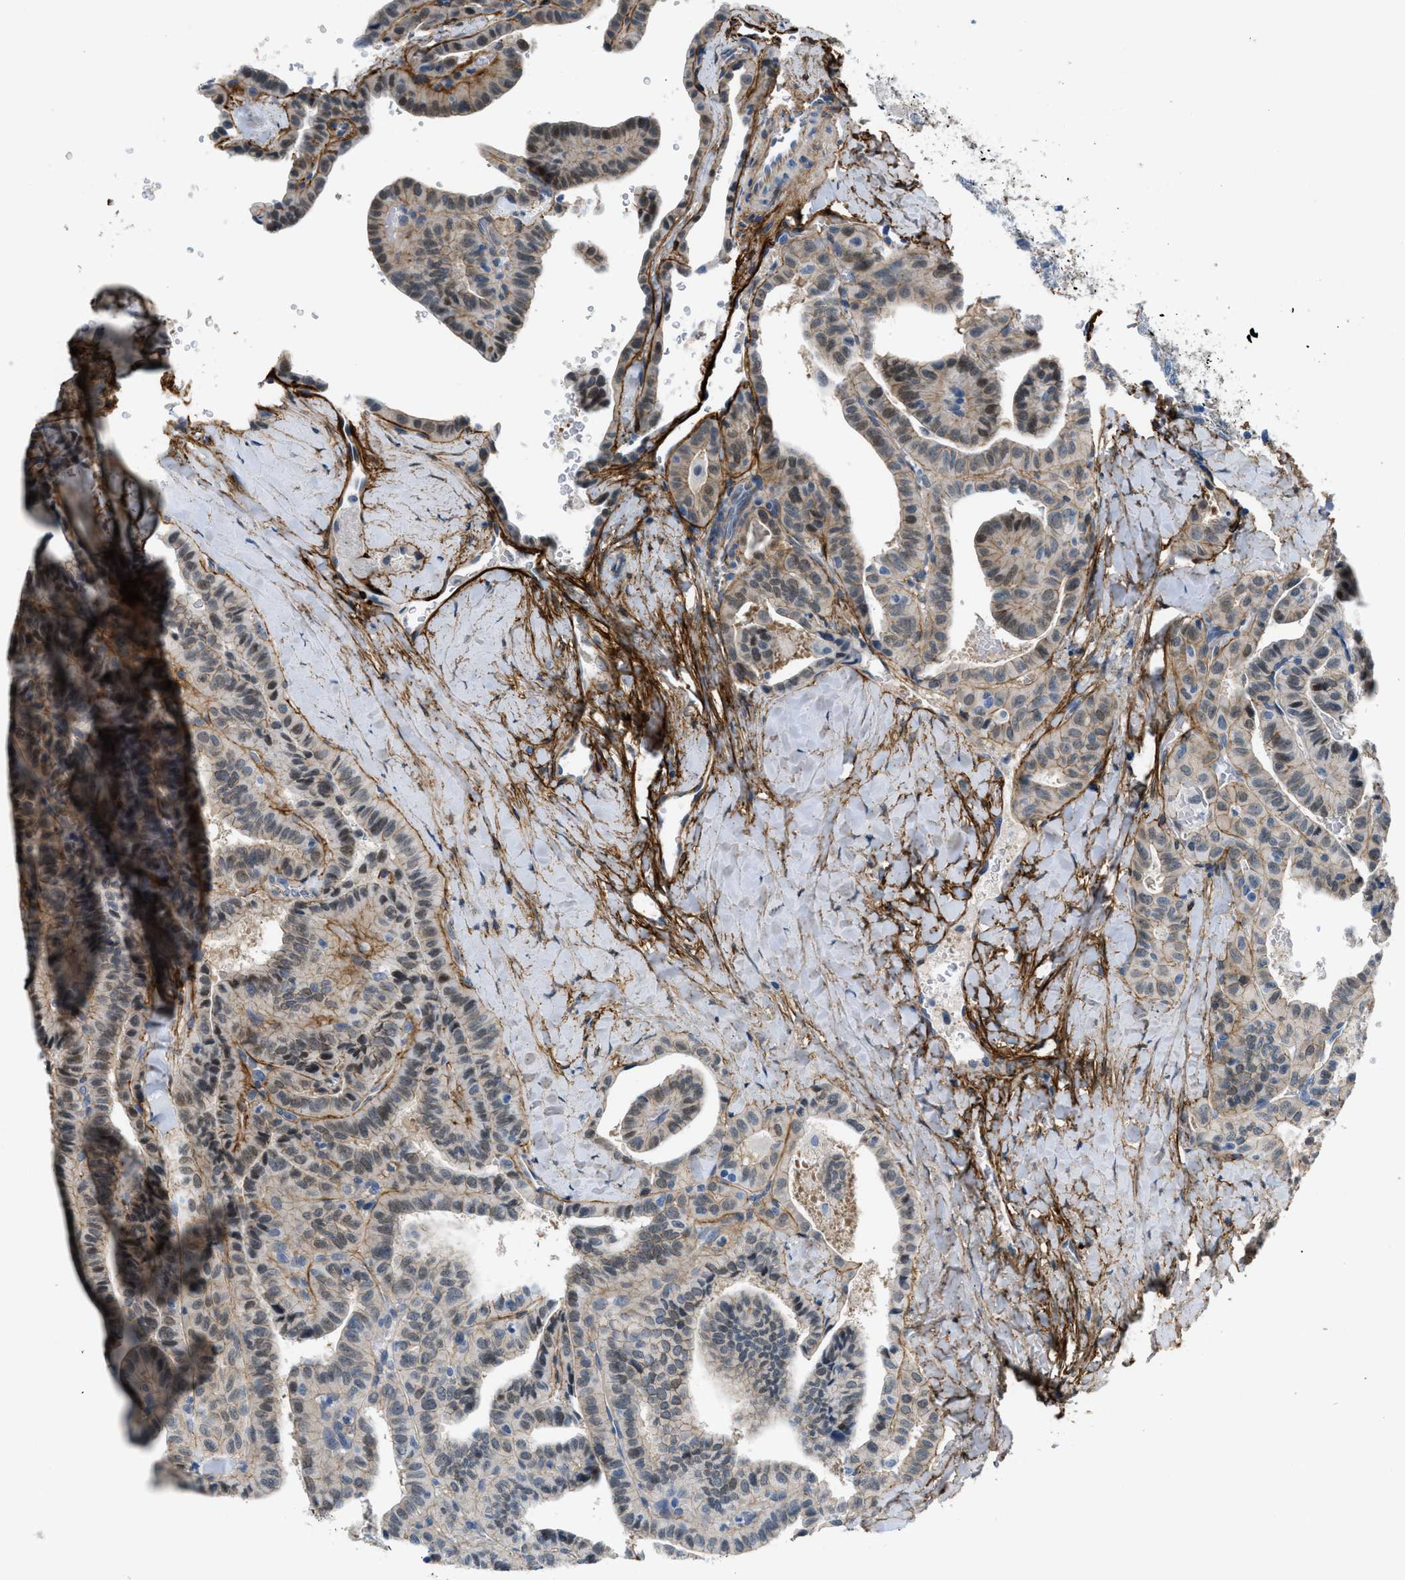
{"staining": {"intensity": "weak", "quantity": "25%-75%", "location": "cytoplasmic/membranous,nuclear"}, "tissue": "thyroid cancer", "cell_type": "Tumor cells", "image_type": "cancer", "snomed": [{"axis": "morphology", "description": "Papillary adenocarcinoma, NOS"}, {"axis": "topography", "description": "Thyroid gland"}], "caption": "This is a micrograph of IHC staining of thyroid papillary adenocarcinoma, which shows weak staining in the cytoplasmic/membranous and nuclear of tumor cells.", "gene": "FBN1", "patient": {"sex": "male", "age": 77}}